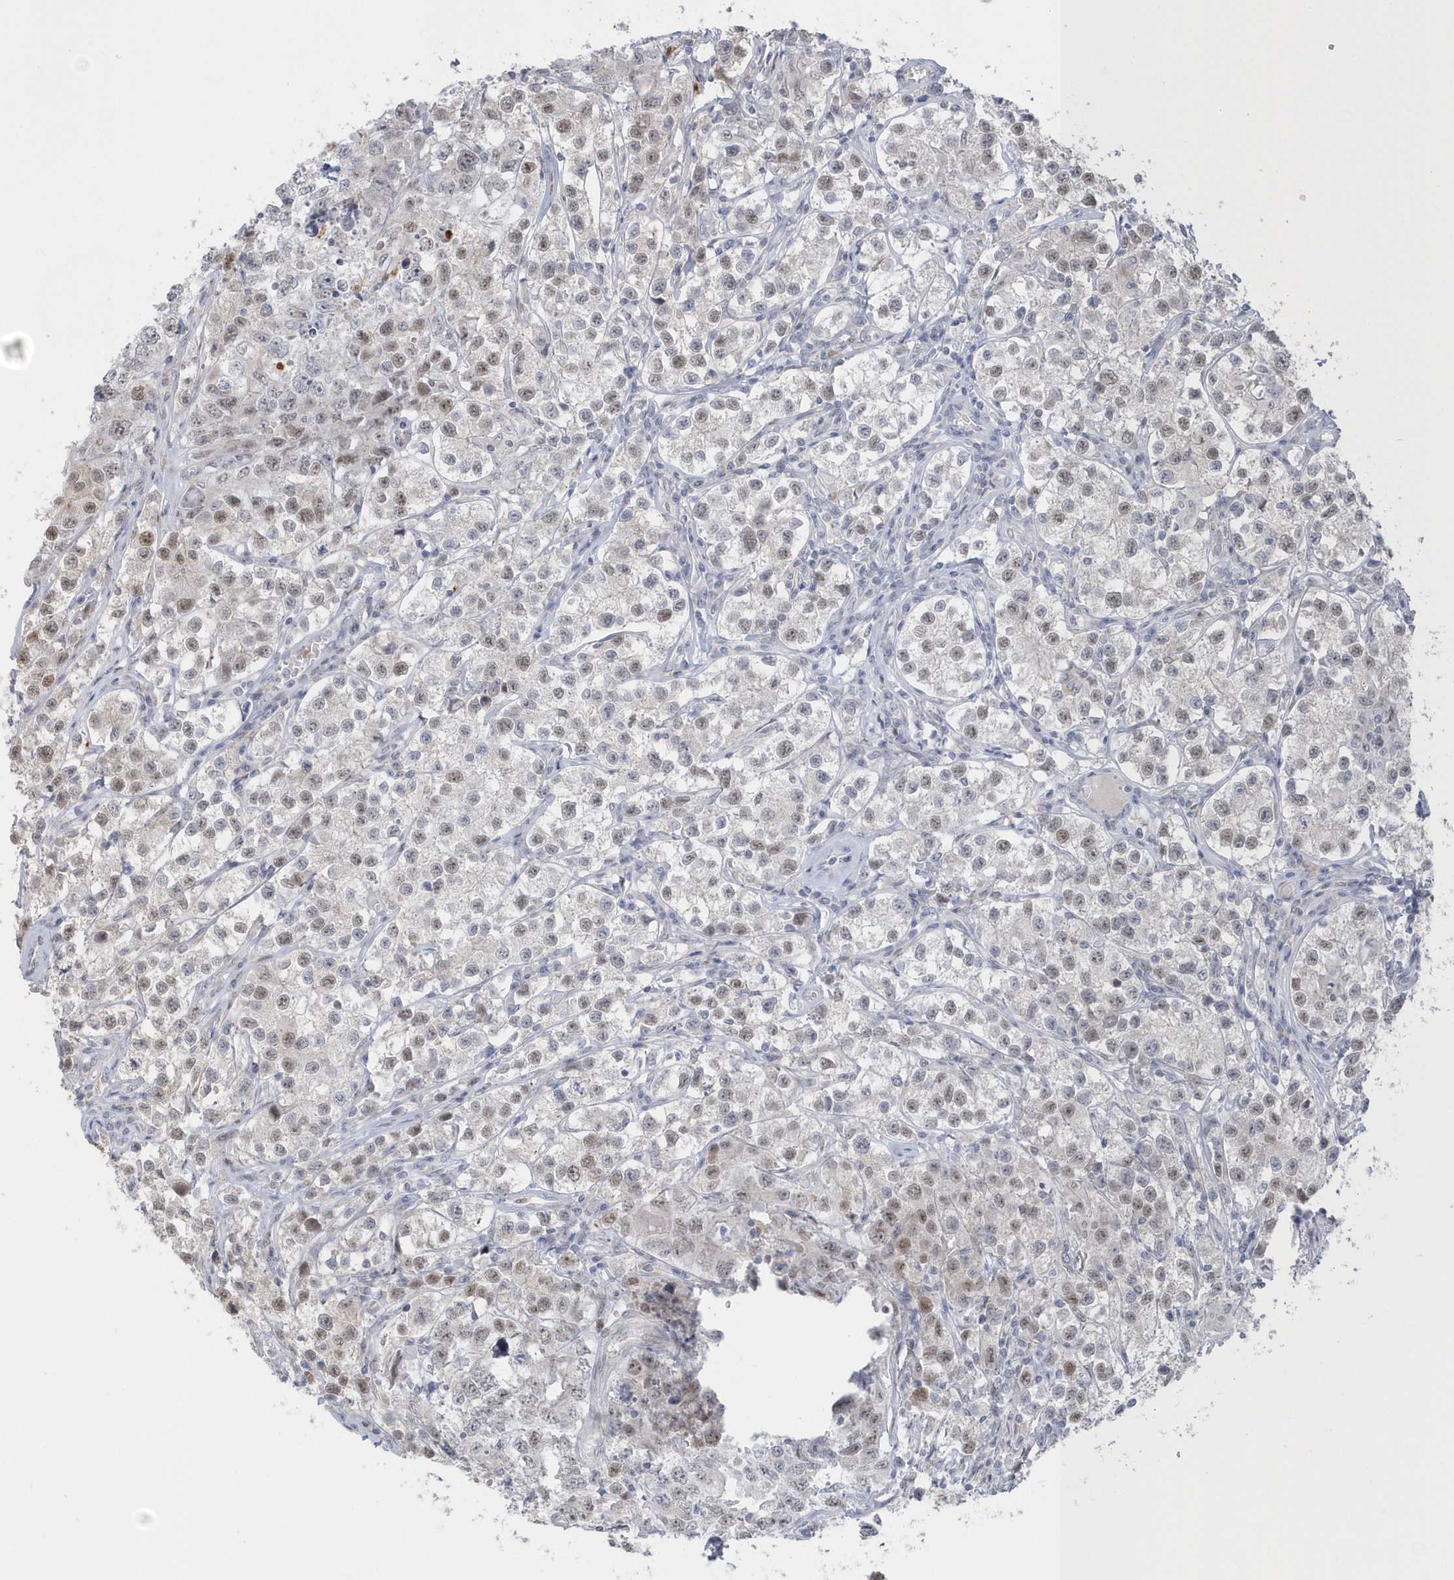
{"staining": {"intensity": "moderate", "quantity": "25%-75%", "location": "nuclear"}, "tissue": "testis cancer", "cell_type": "Tumor cells", "image_type": "cancer", "snomed": [{"axis": "morphology", "description": "Seminoma, NOS"}, {"axis": "morphology", "description": "Carcinoma, Embryonal, NOS"}, {"axis": "topography", "description": "Testis"}], "caption": "A brown stain highlights moderate nuclear expression of a protein in human testis seminoma tumor cells. The staining was performed using DAB (3,3'-diaminobenzidine), with brown indicating positive protein expression. Nuclei are stained blue with hematoxylin.", "gene": "NAF1", "patient": {"sex": "male", "age": 43}}